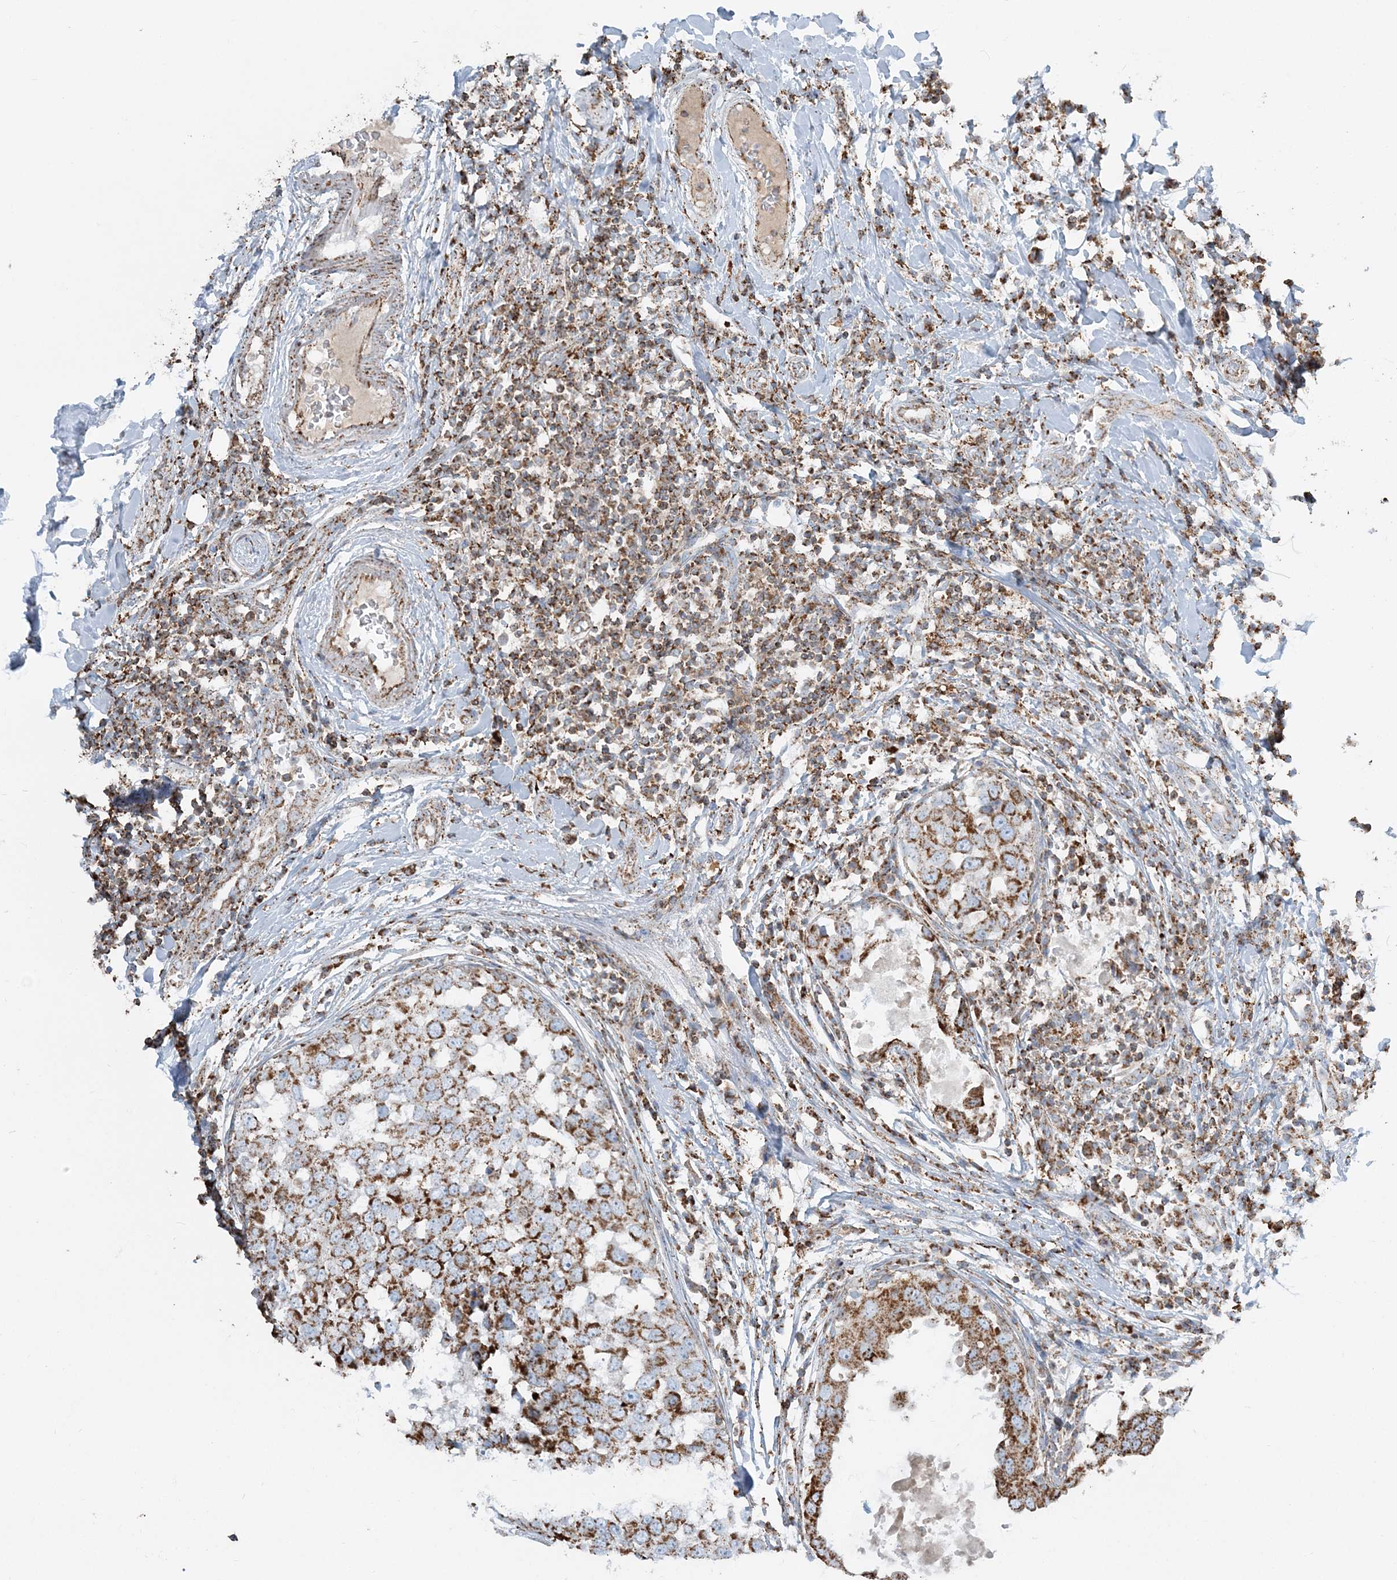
{"staining": {"intensity": "strong", "quantity": ">75%", "location": "cytoplasmic/membranous"}, "tissue": "breast cancer", "cell_type": "Tumor cells", "image_type": "cancer", "snomed": [{"axis": "morphology", "description": "Duct carcinoma"}, {"axis": "topography", "description": "Breast"}], "caption": "Immunohistochemistry (IHC) of human breast cancer (invasive ductal carcinoma) demonstrates high levels of strong cytoplasmic/membranous staining in approximately >75% of tumor cells.", "gene": "RAB11FIP3", "patient": {"sex": "female", "age": 27}}